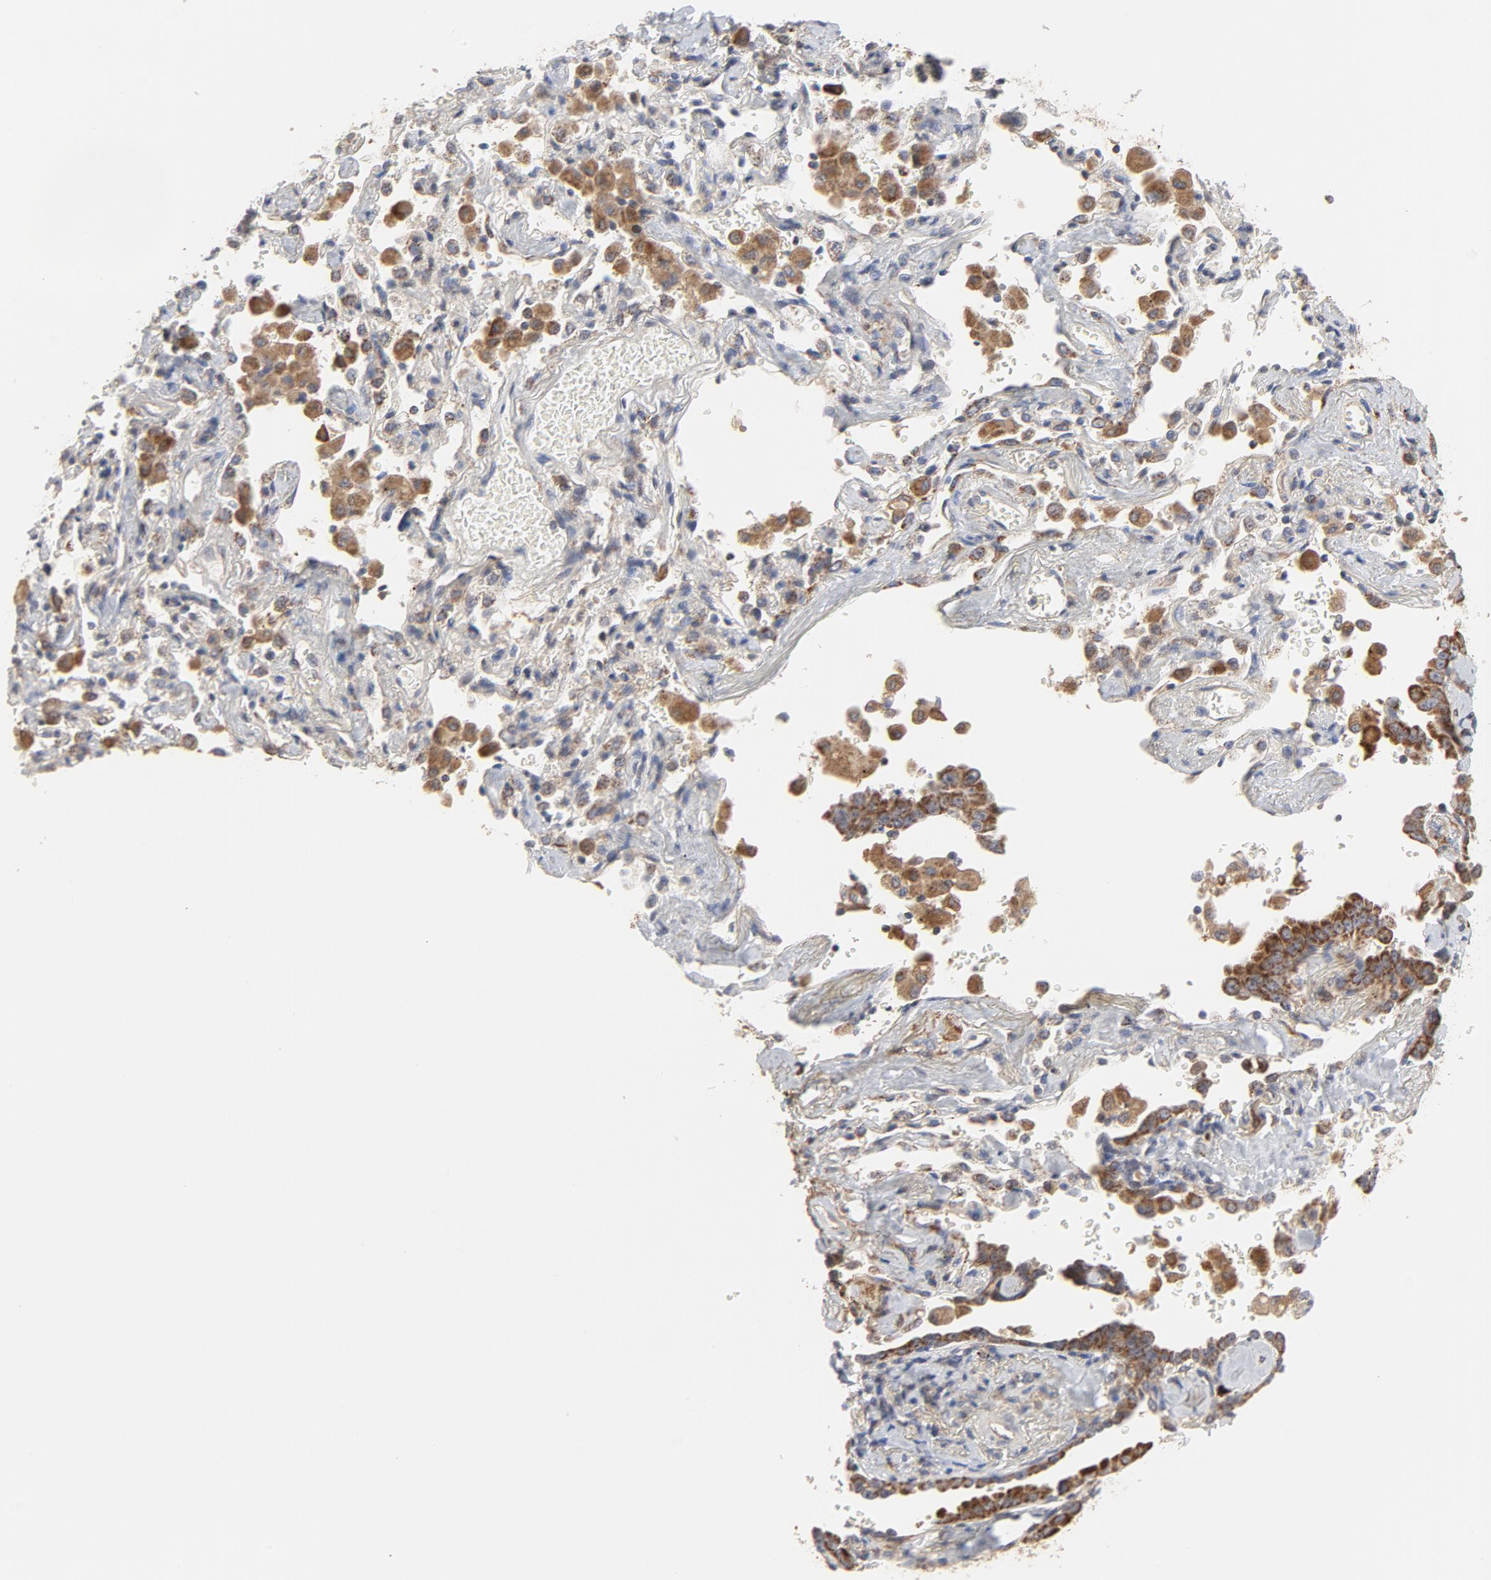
{"staining": {"intensity": "strong", "quantity": ">75%", "location": "cytoplasmic/membranous"}, "tissue": "lung cancer", "cell_type": "Tumor cells", "image_type": "cancer", "snomed": [{"axis": "morphology", "description": "Adenocarcinoma, NOS"}, {"axis": "topography", "description": "Lung"}], "caption": "About >75% of tumor cells in human lung adenocarcinoma show strong cytoplasmic/membranous protein expression as visualized by brown immunohistochemical staining.", "gene": "RAPGEF4", "patient": {"sex": "female", "age": 64}}